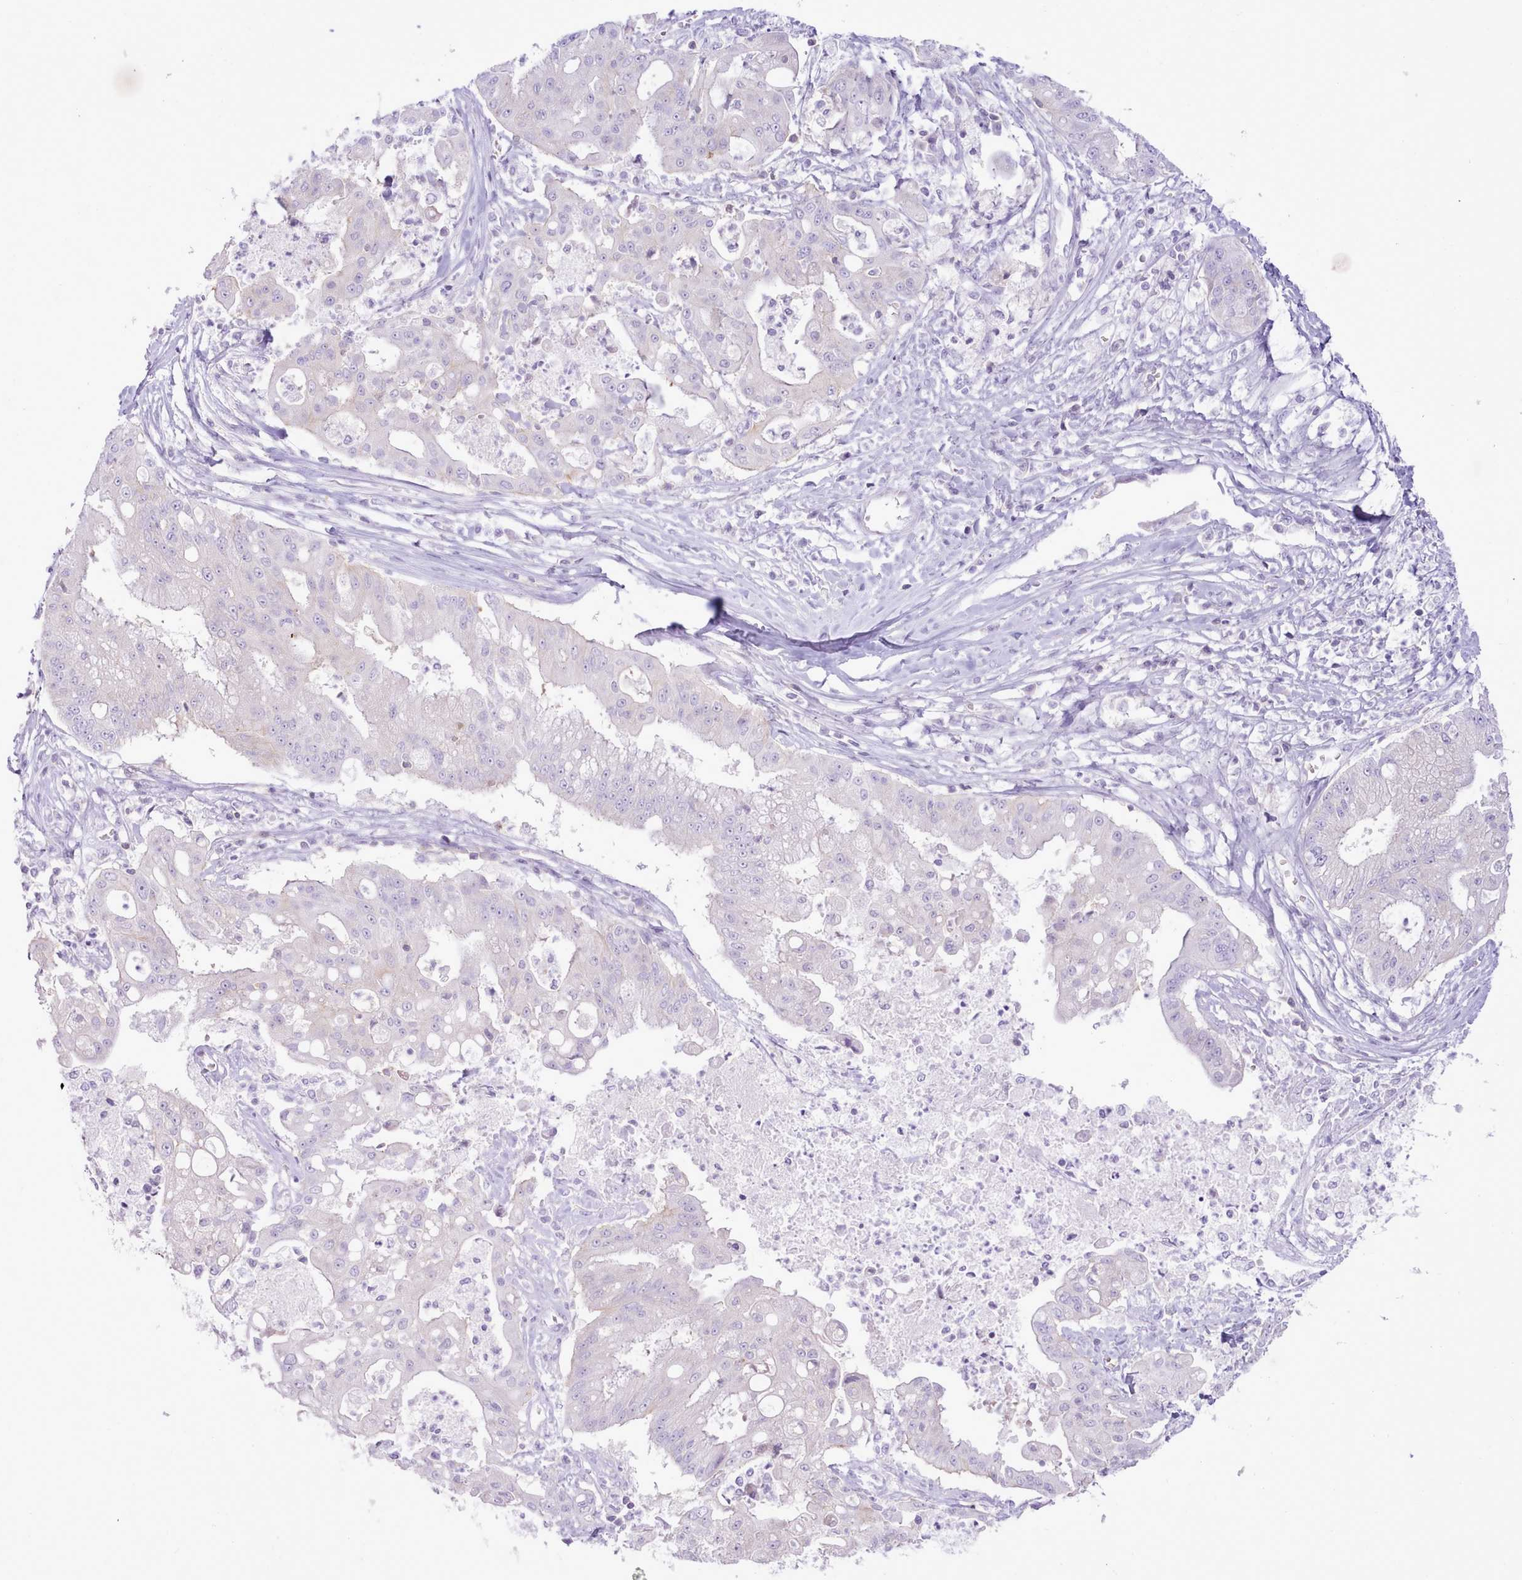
{"staining": {"intensity": "negative", "quantity": "none", "location": "none"}, "tissue": "ovarian cancer", "cell_type": "Tumor cells", "image_type": "cancer", "snomed": [{"axis": "morphology", "description": "Cystadenocarcinoma, mucinous, NOS"}, {"axis": "topography", "description": "Ovary"}], "caption": "There is no significant expression in tumor cells of ovarian cancer.", "gene": "MDFI", "patient": {"sex": "female", "age": 70}}